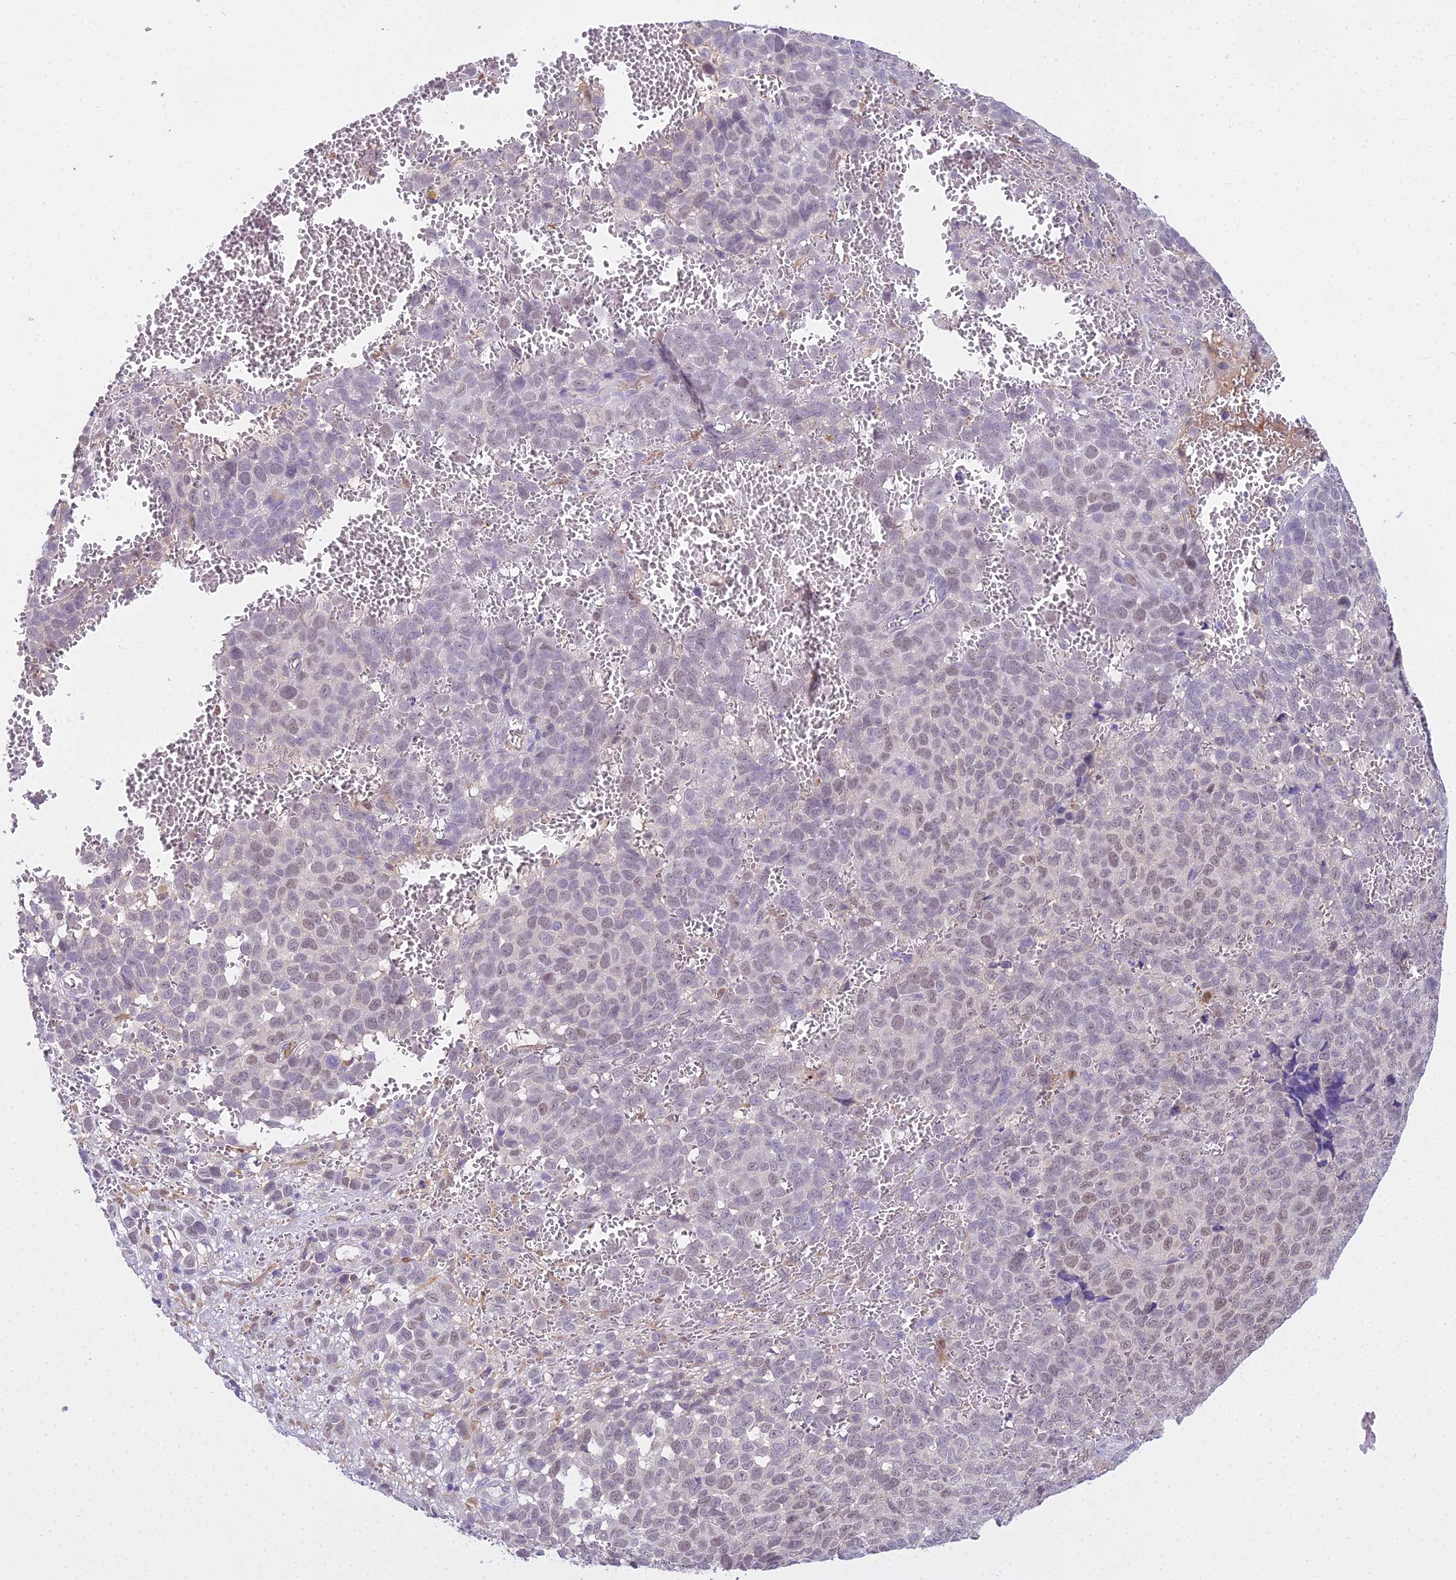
{"staining": {"intensity": "weak", "quantity": "25%-75%", "location": "nuclear"}, "tissue": "melanoma", "cell_type": "Tumor cells", "image_type": "cancer", "snomed": [{"axis": "morphology", "description": "Malignant melanoma, NOS"}, {"axis": "topography", "description": "Nose, NOS"}], "caption": "Melanoma stained for a protein (brown) demonstrates weak nuclear positive staining in approximately 25%-75% of tumor cells.", "gene": "MAT2A", "patient": {"sex": "female", "age": 48}}